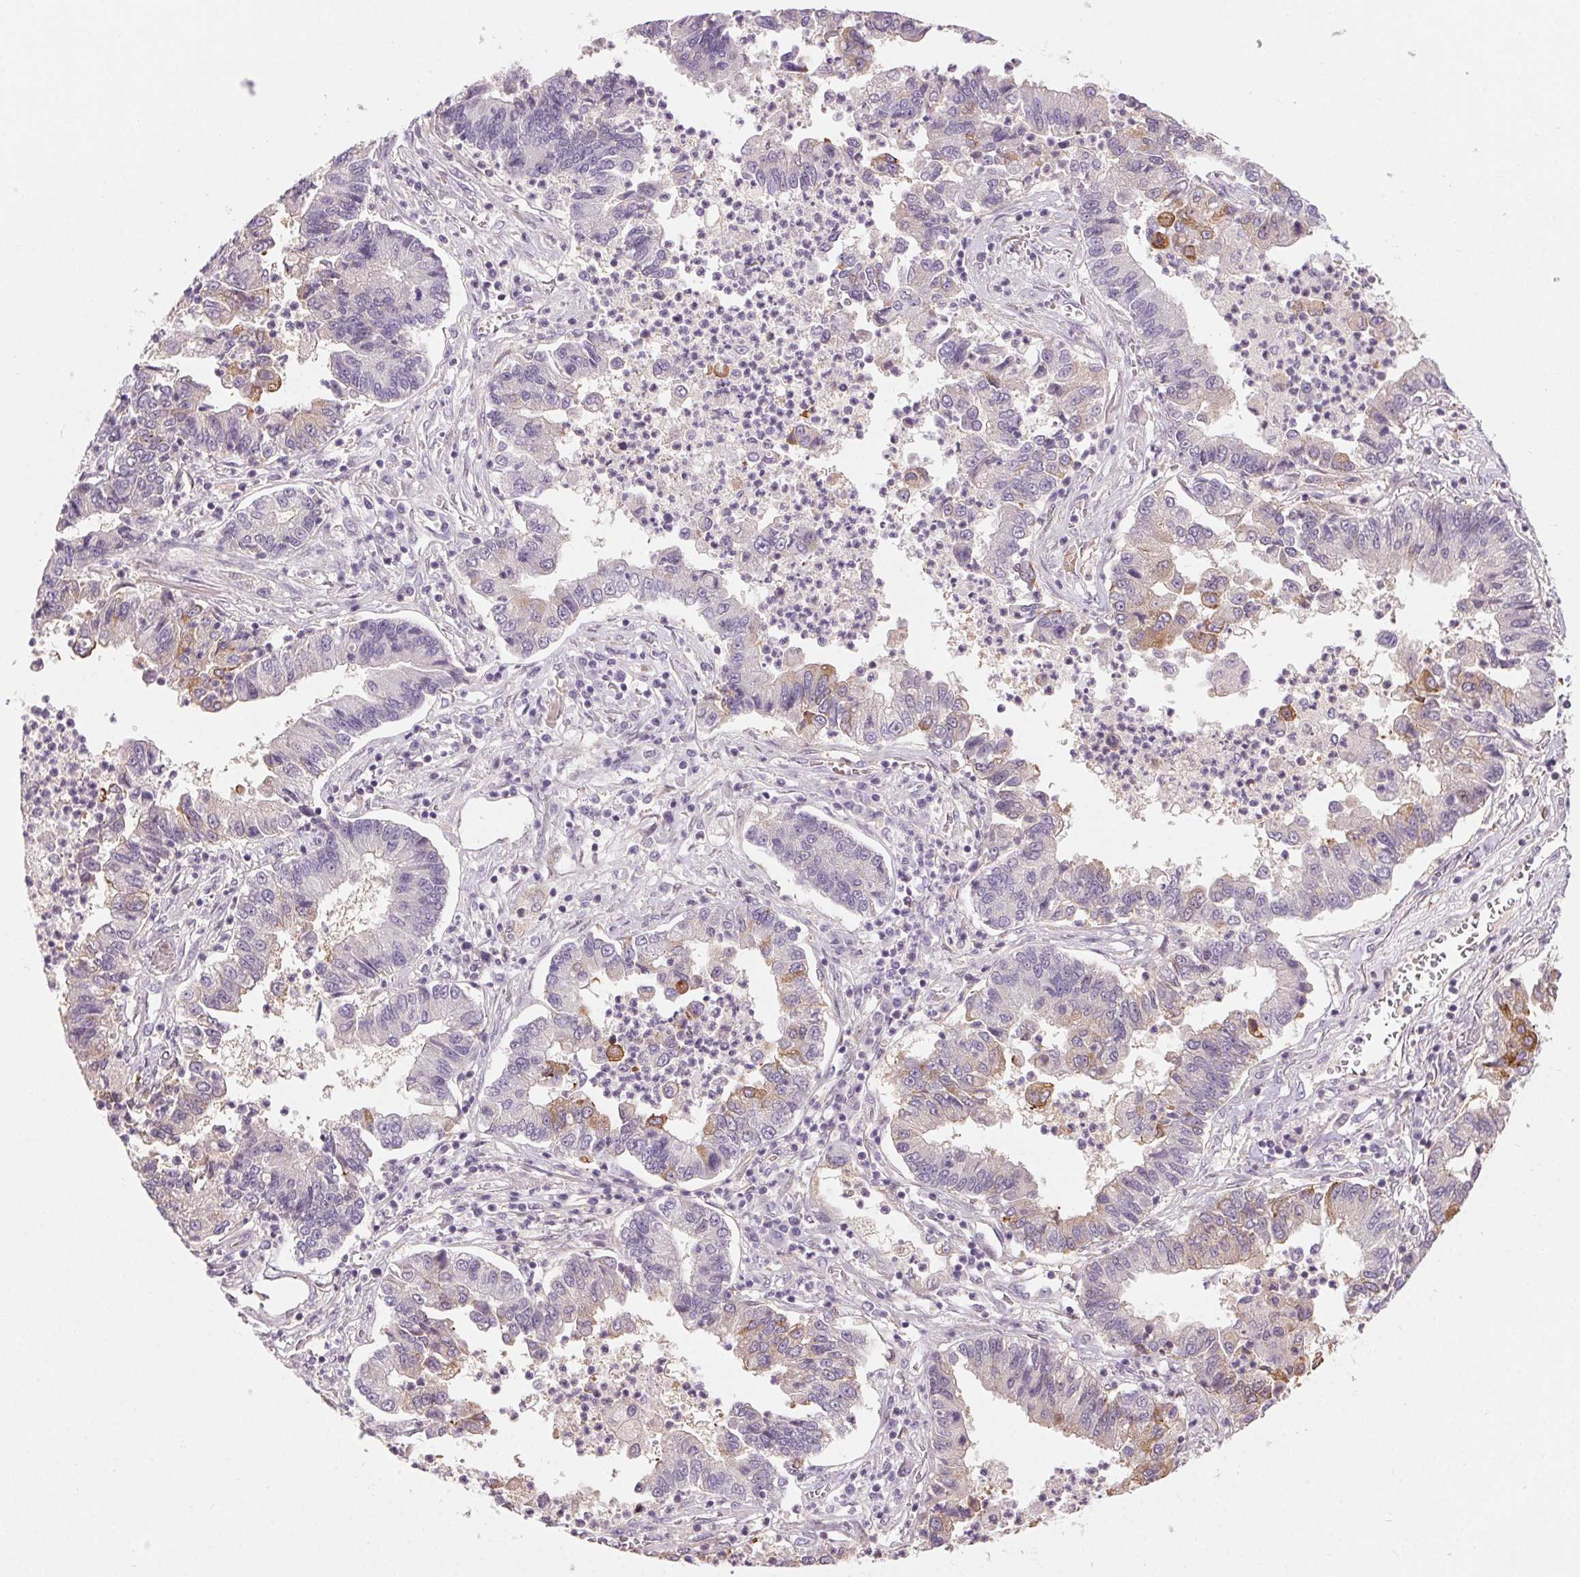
{"staining": {"intensity": "weak", "quantity": "<25%", "location": "cytoplasmic/membranous"}, "tissue": "lung cancer", "cell_type": "Tumor cells", "image_type": "cancer", "snomed": [{"axis": "morphology", "description": "Adenocarcinoma, NOS"}, {"axis": "topography", "description": "Lung"}], "caption": "Image shows no protein positivity in tumor cells of lung cancer (adenocarcinoma) tissue.", "gene": "HHLA2", "patient": {"sex": "female", "age": 57}}